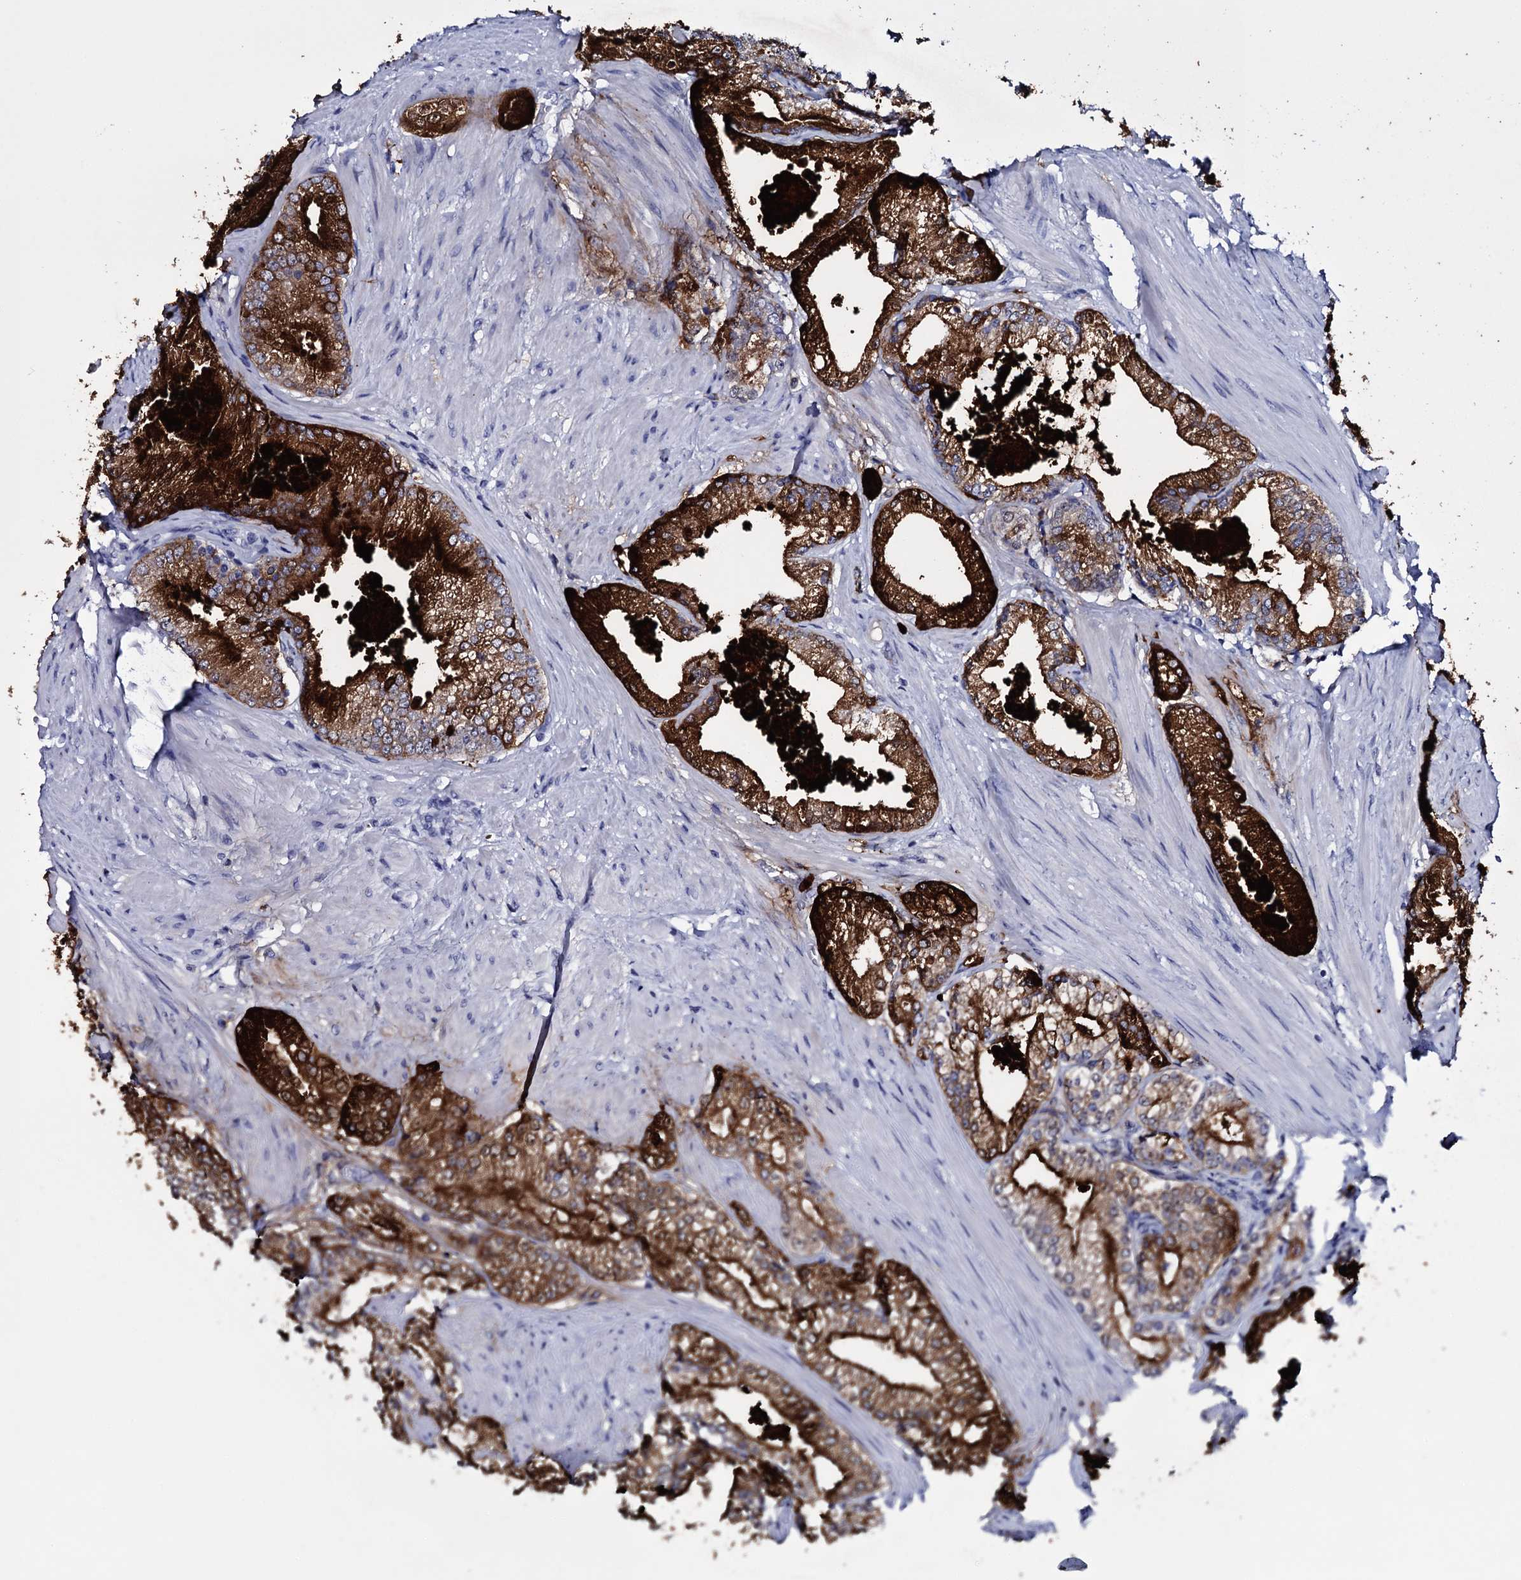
{"staining": {"intensity": "strong", "quantity": ">75%", "location": "cytoplasmic/membranous"}, "tissue": "prostate cancer", "cell_type": "Tumor cells", "image_type": "cancer", "snomed": [{"axis": "morphology", "description": "Adenocarcinoma, High grade"}, {"axis": "topography", "description": "Prostate"}], "caption": "About >75% of tumor cells in human prostate high-grade adenocarcinoma exhibit strong cytoplasmic/membranous protein expression as visualized by brown immunohistochemical staining.", "gene": "ITPRID2", "patient": {"sex": "male", "age": 66}}